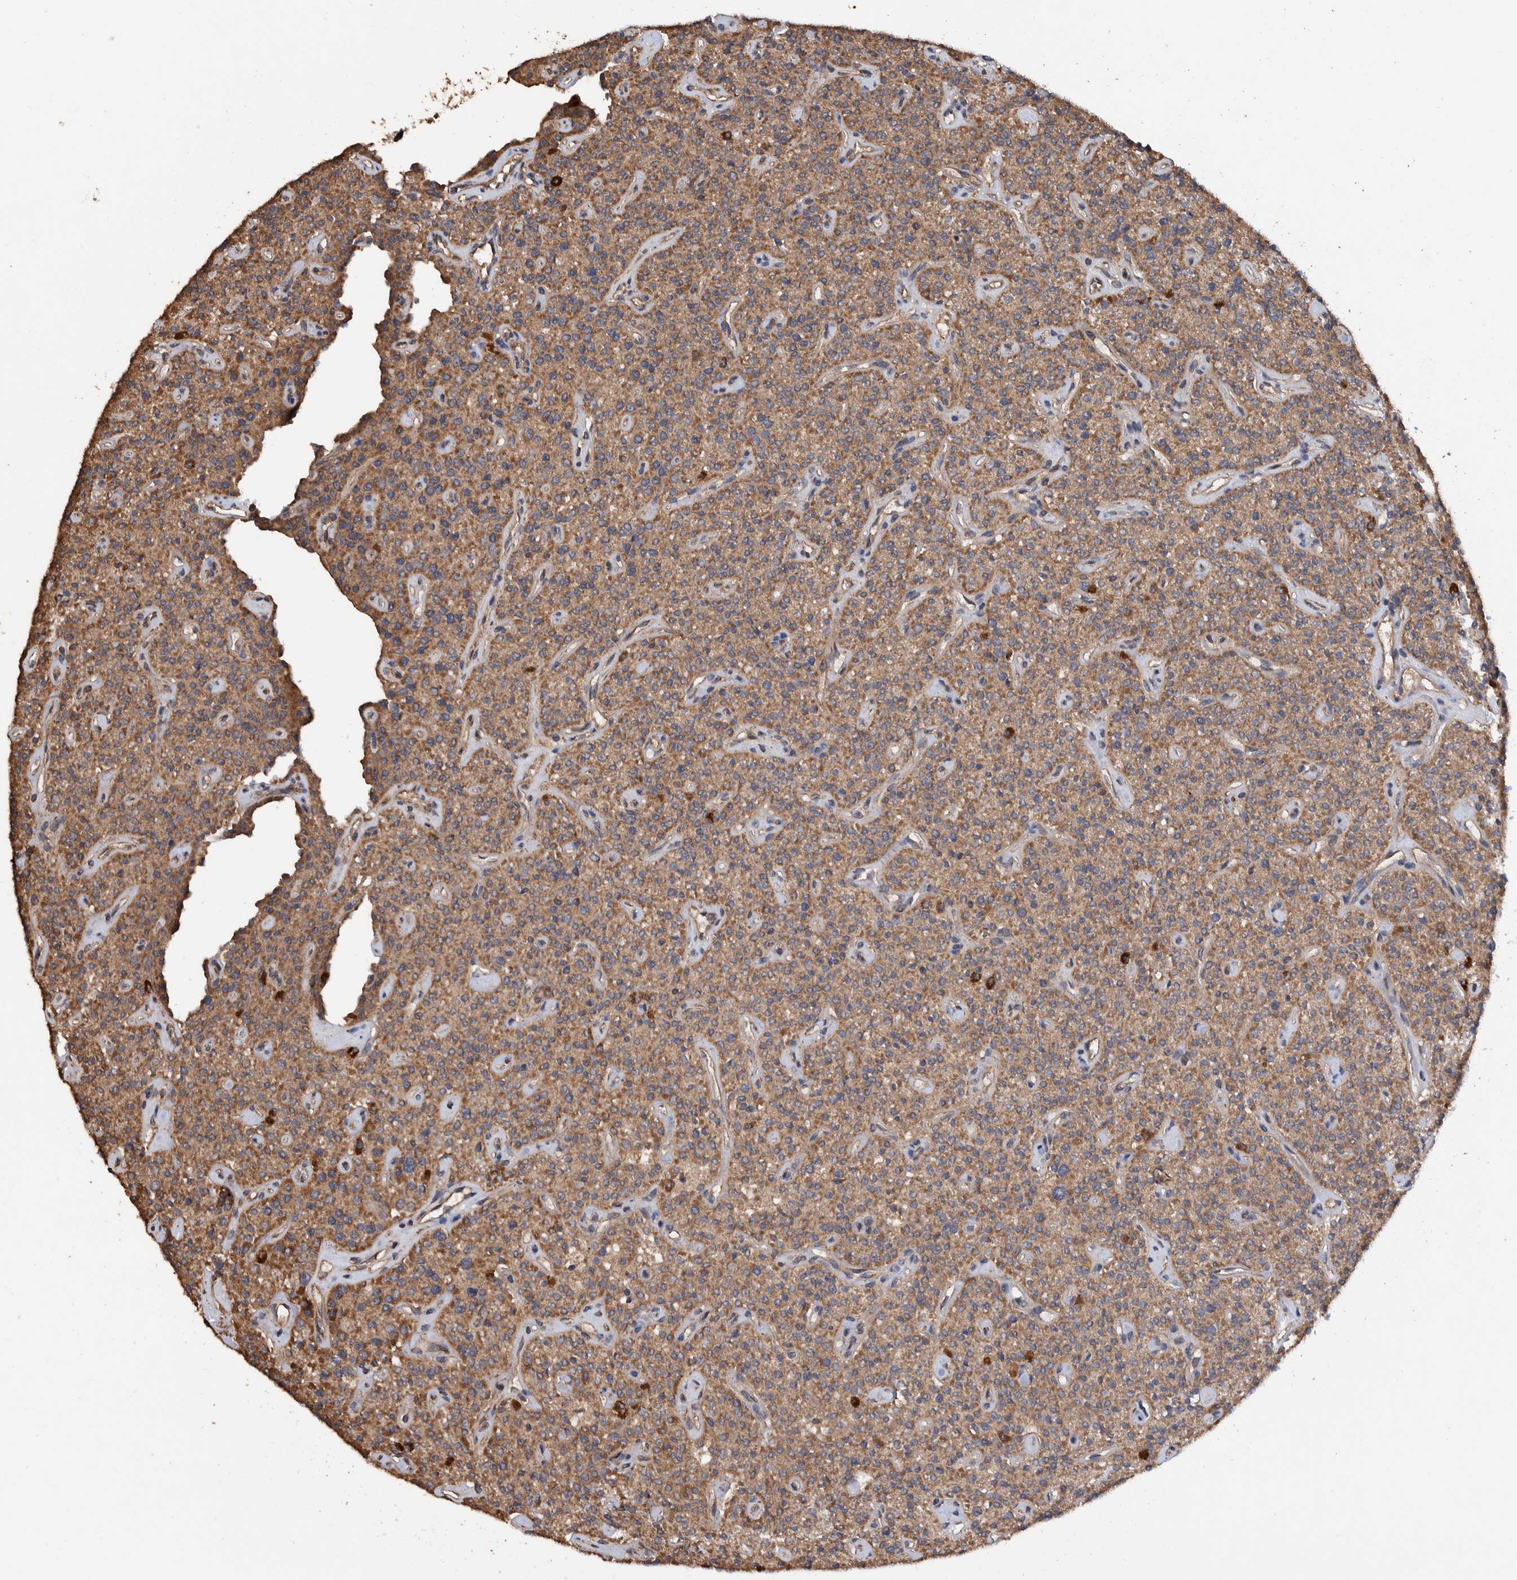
{"staining": {"intensity": "moderate", "quantity": ">75%", "location": "cytoplasmic/membranous"}, "tissue": "parathyroid gland", "cell_type": "Glandular cells", "image_type": "normal", "snomed": [{"axis": "morphology", "description": "Normal tissue, NOS"}, {"axis": "topography", "description": "Parathyroid gland"}], "caption": "Brown immunohistochemical staining in normal parathyroid gland shows moderate cytoplasmic/membranous positivity in about >75% of glandular cells.", "gene": "ENSG00000251537", "patient": {"sex": "male", "age": 46}}